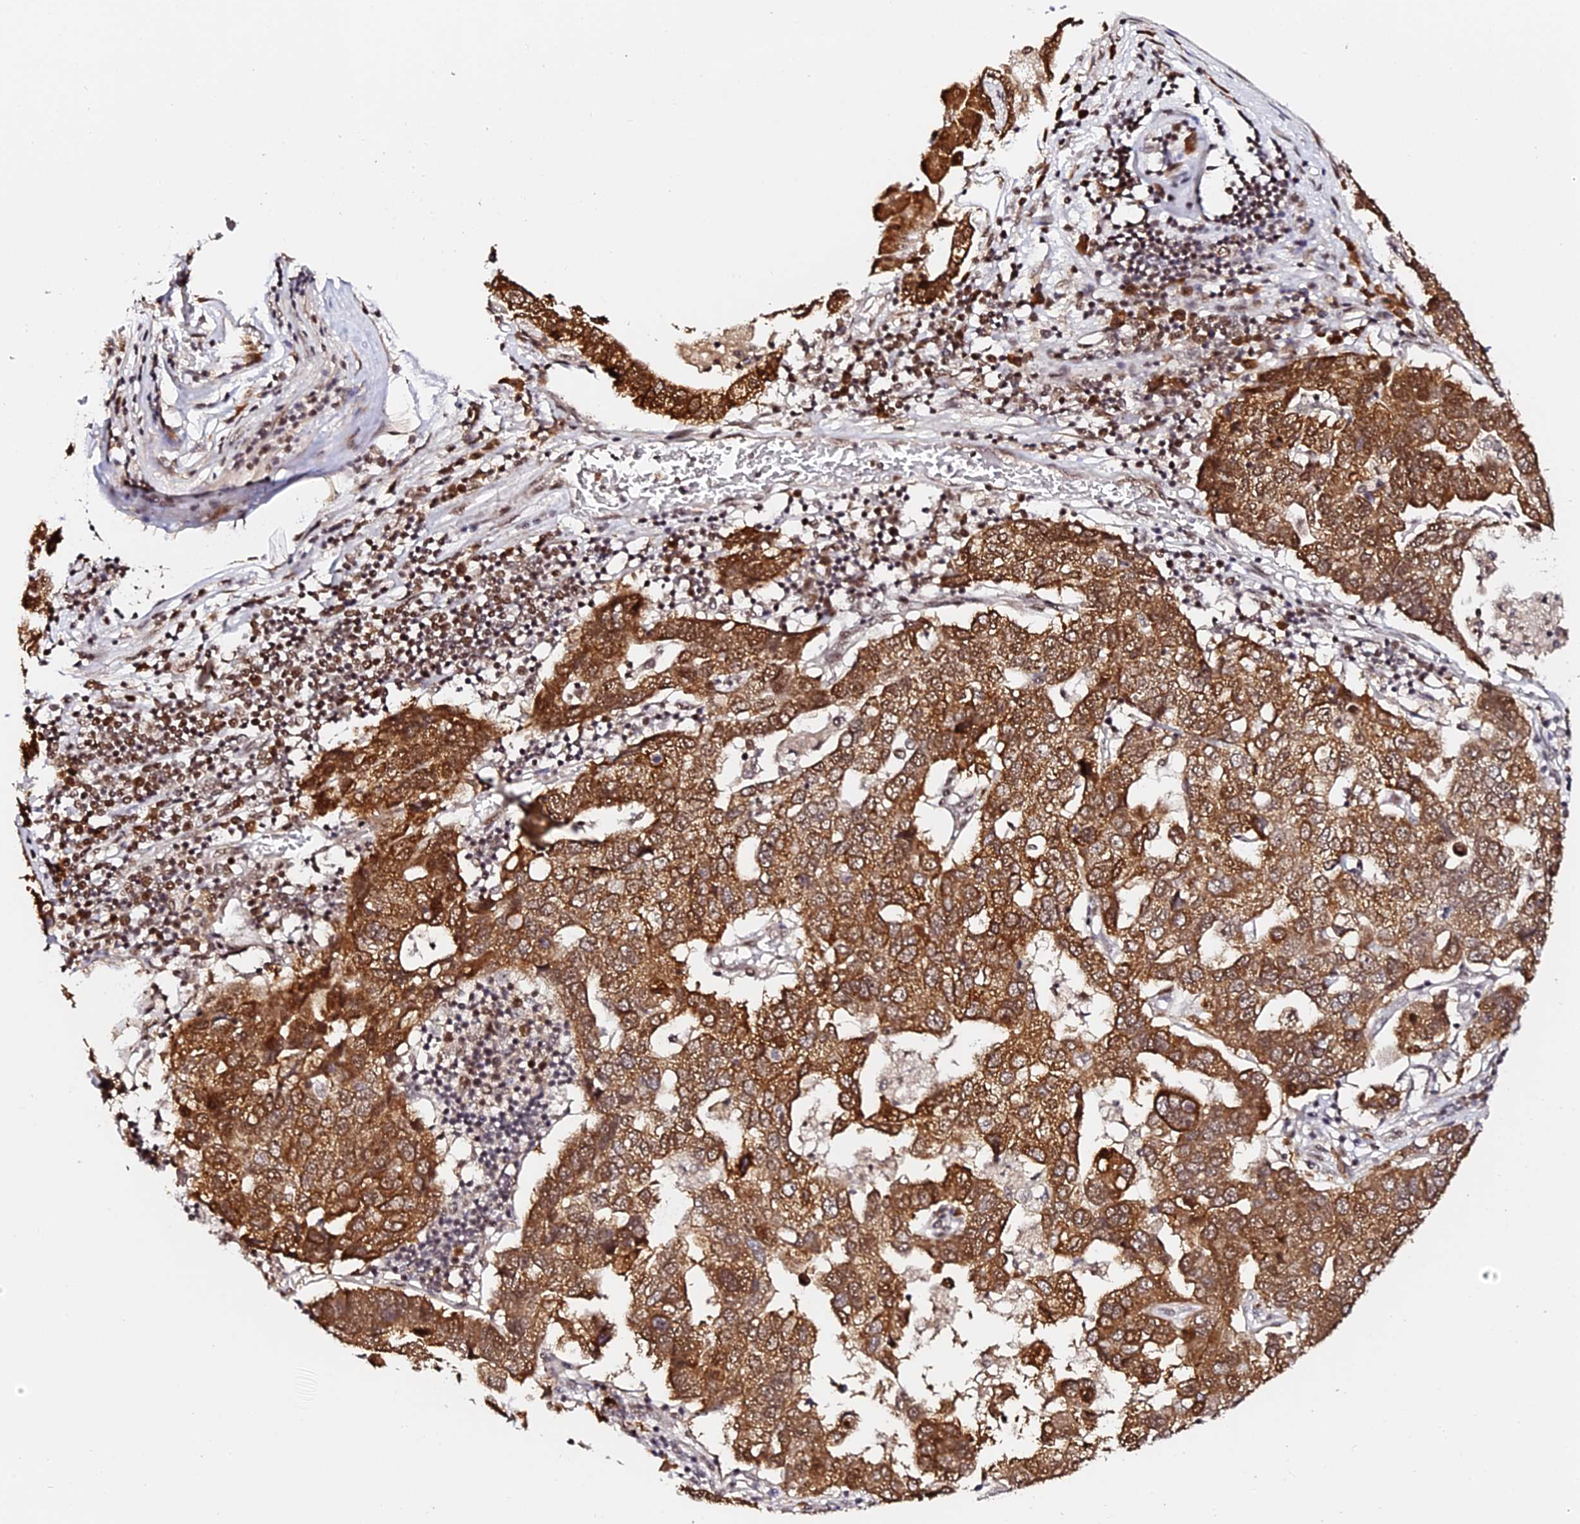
{"staining": {"intensity": "moderate", "quantity": ">75%", "location": "cytoplasmic/membranous,nuclear"}, "tissue": "pancreatic cancer", "cell_type": "Tumor cells", "image_type": "cancer", "snomed": [{"axis": "morphology", "description": "Adenocarcinoma, NOS"}, {"axis": "topography", "description": "Pancreas"}], "caption": "Adenocarcinoma (pancreatic) stained for a protein (brown) displays moderate cytoplasmic/membranous and nuclear positive expression in about >75% of tumor cells.", "gene": "MCRS1", "patient": {"sex": "female", "age": 61}}